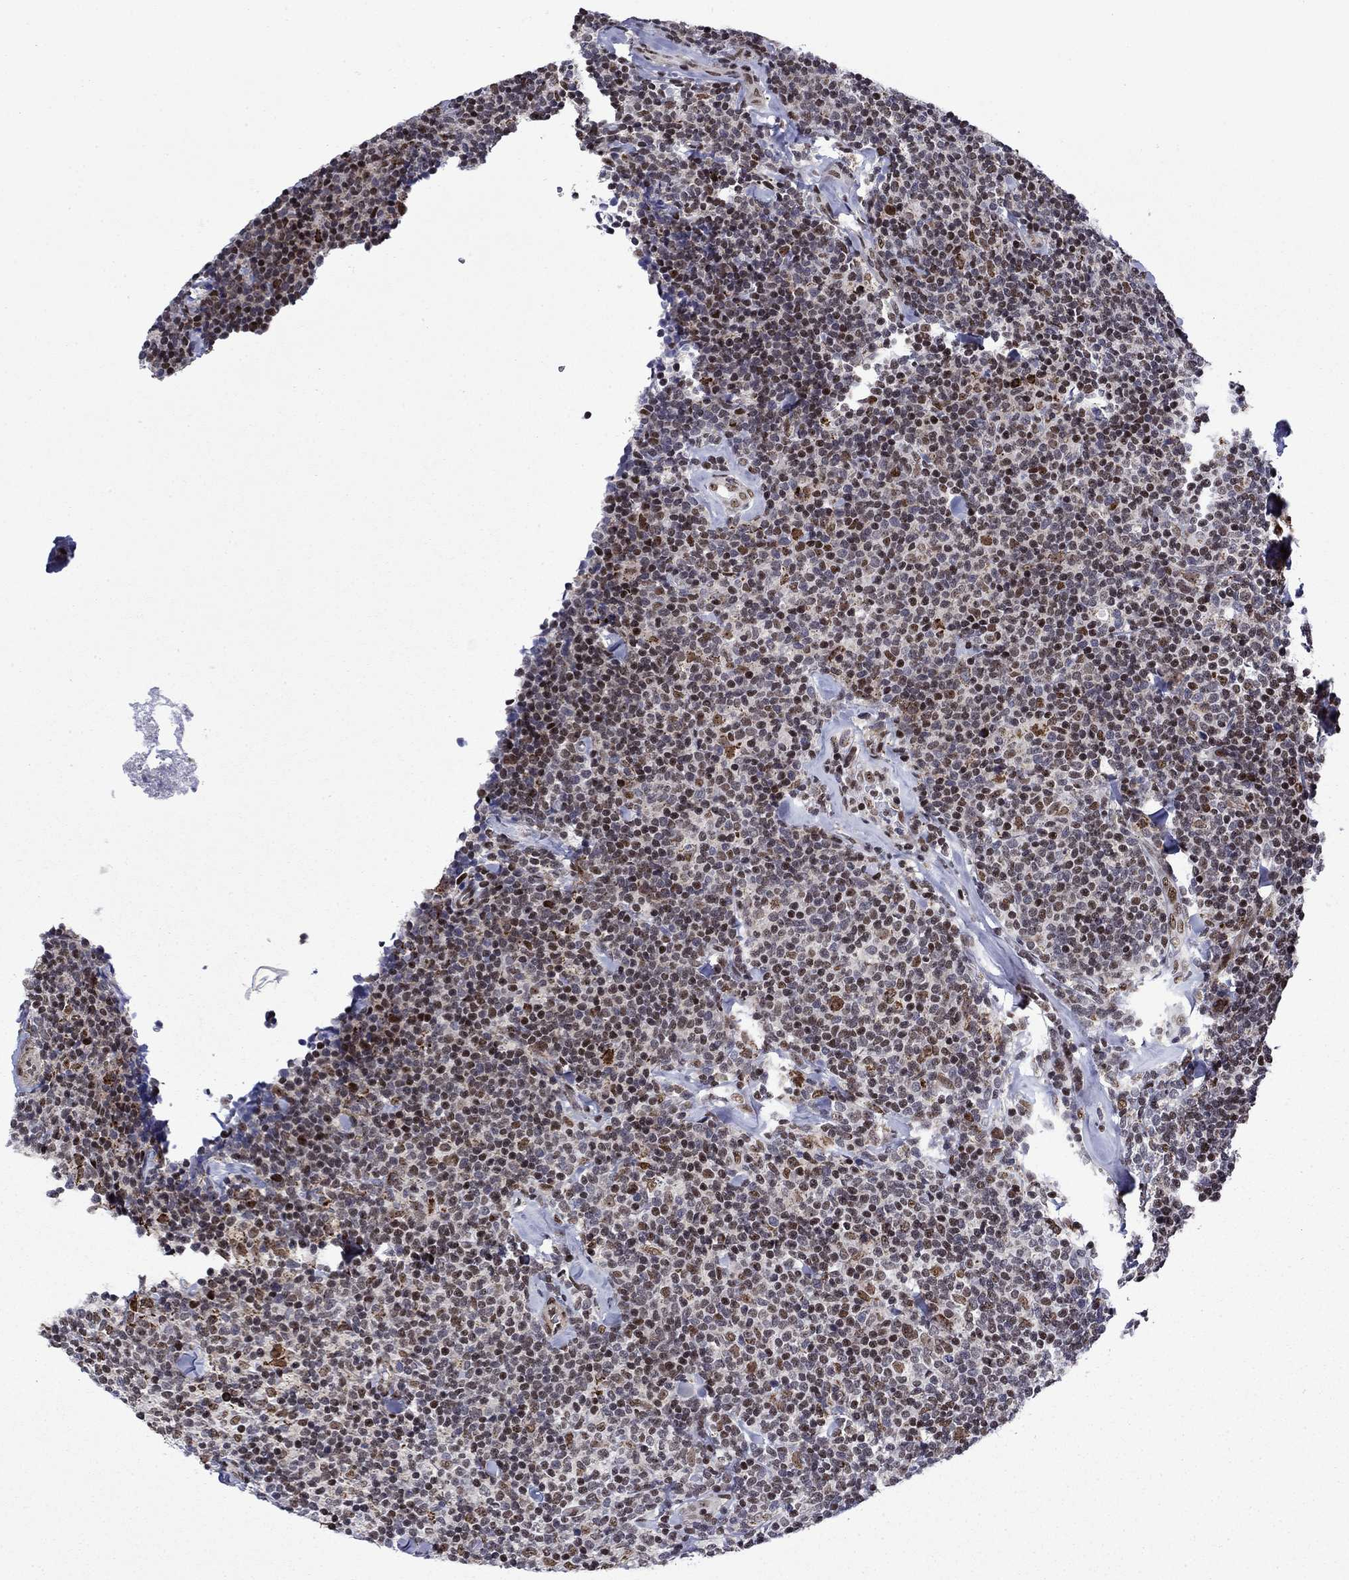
{"staining": {"intensity": "moderate", "quantity": "25%-75%", "location": "nuclear"}, "tissue": "lymphoma", "cell_type": "Tumor cells", "image_type": "cancer", "snomed": [{"axis": "morphology", "description": "Malignant lymphoma, non-Hodgkin's type, Low grade"}, {"axis": "topography", "description": "Lymph node"}], "caption": "A high-resolution photomicrograph shows immunohistochemistry staining of lymphoma, which exhibits moderate nuclear positivity in about 25%-75% of tumor cells.", "gene": "SURF2", "patient": {"sex": "female", "age": 56}}